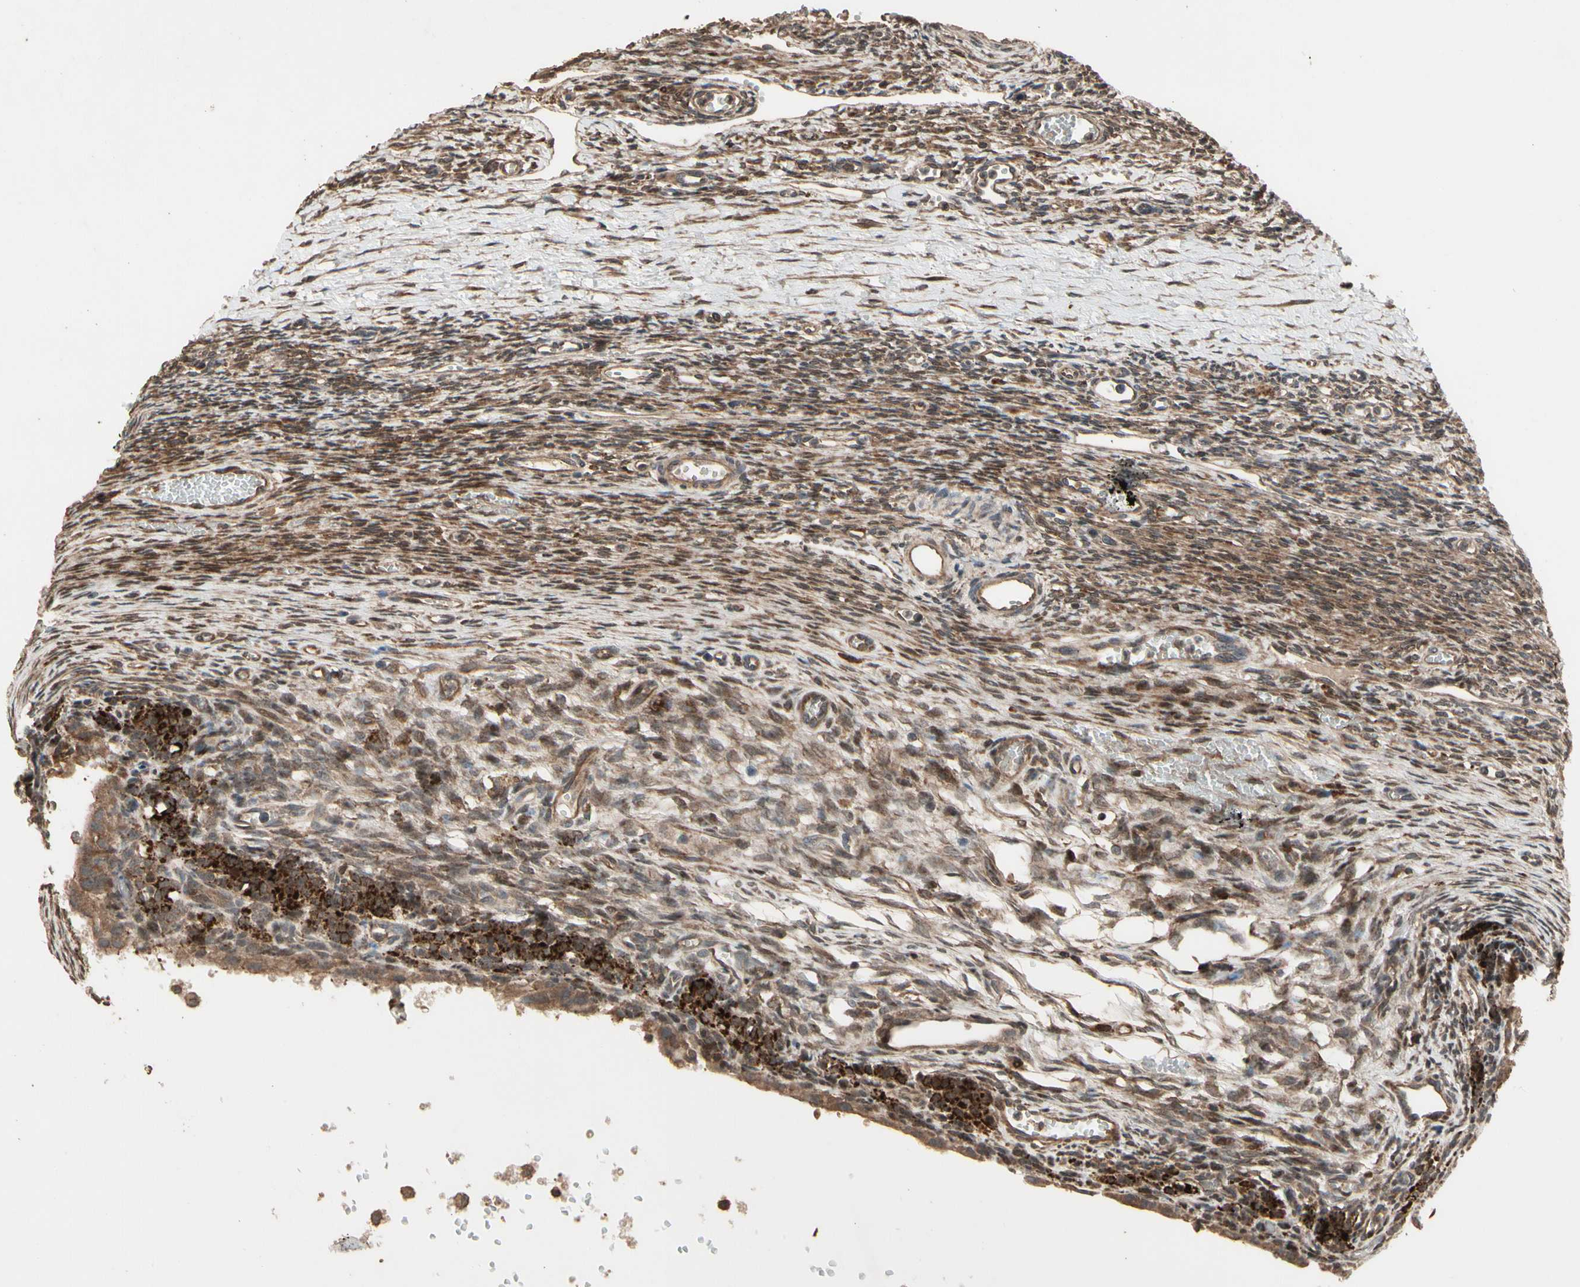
{"staining": {"intensity": "weak", "quantity": "25%-75%", "location": "cytoplasmic/membranous"}, "tissue": "ovary", "cell_type": "Ovarian stroma cells", "image_type": "normal", "snomed": [{"axis": "morphology", "description": "Normal tissue, NOS"}, {"axis": "topography", "description": "Ovary"}], "caption": "Protein expression analysis of normal ovary demonstrates weak cytoplasmic/membranous expression in approximately 25%-75% of ovarian stroma cells.", "gene": "CSF1R", "patient": {"sex": "female", "age": 33}}